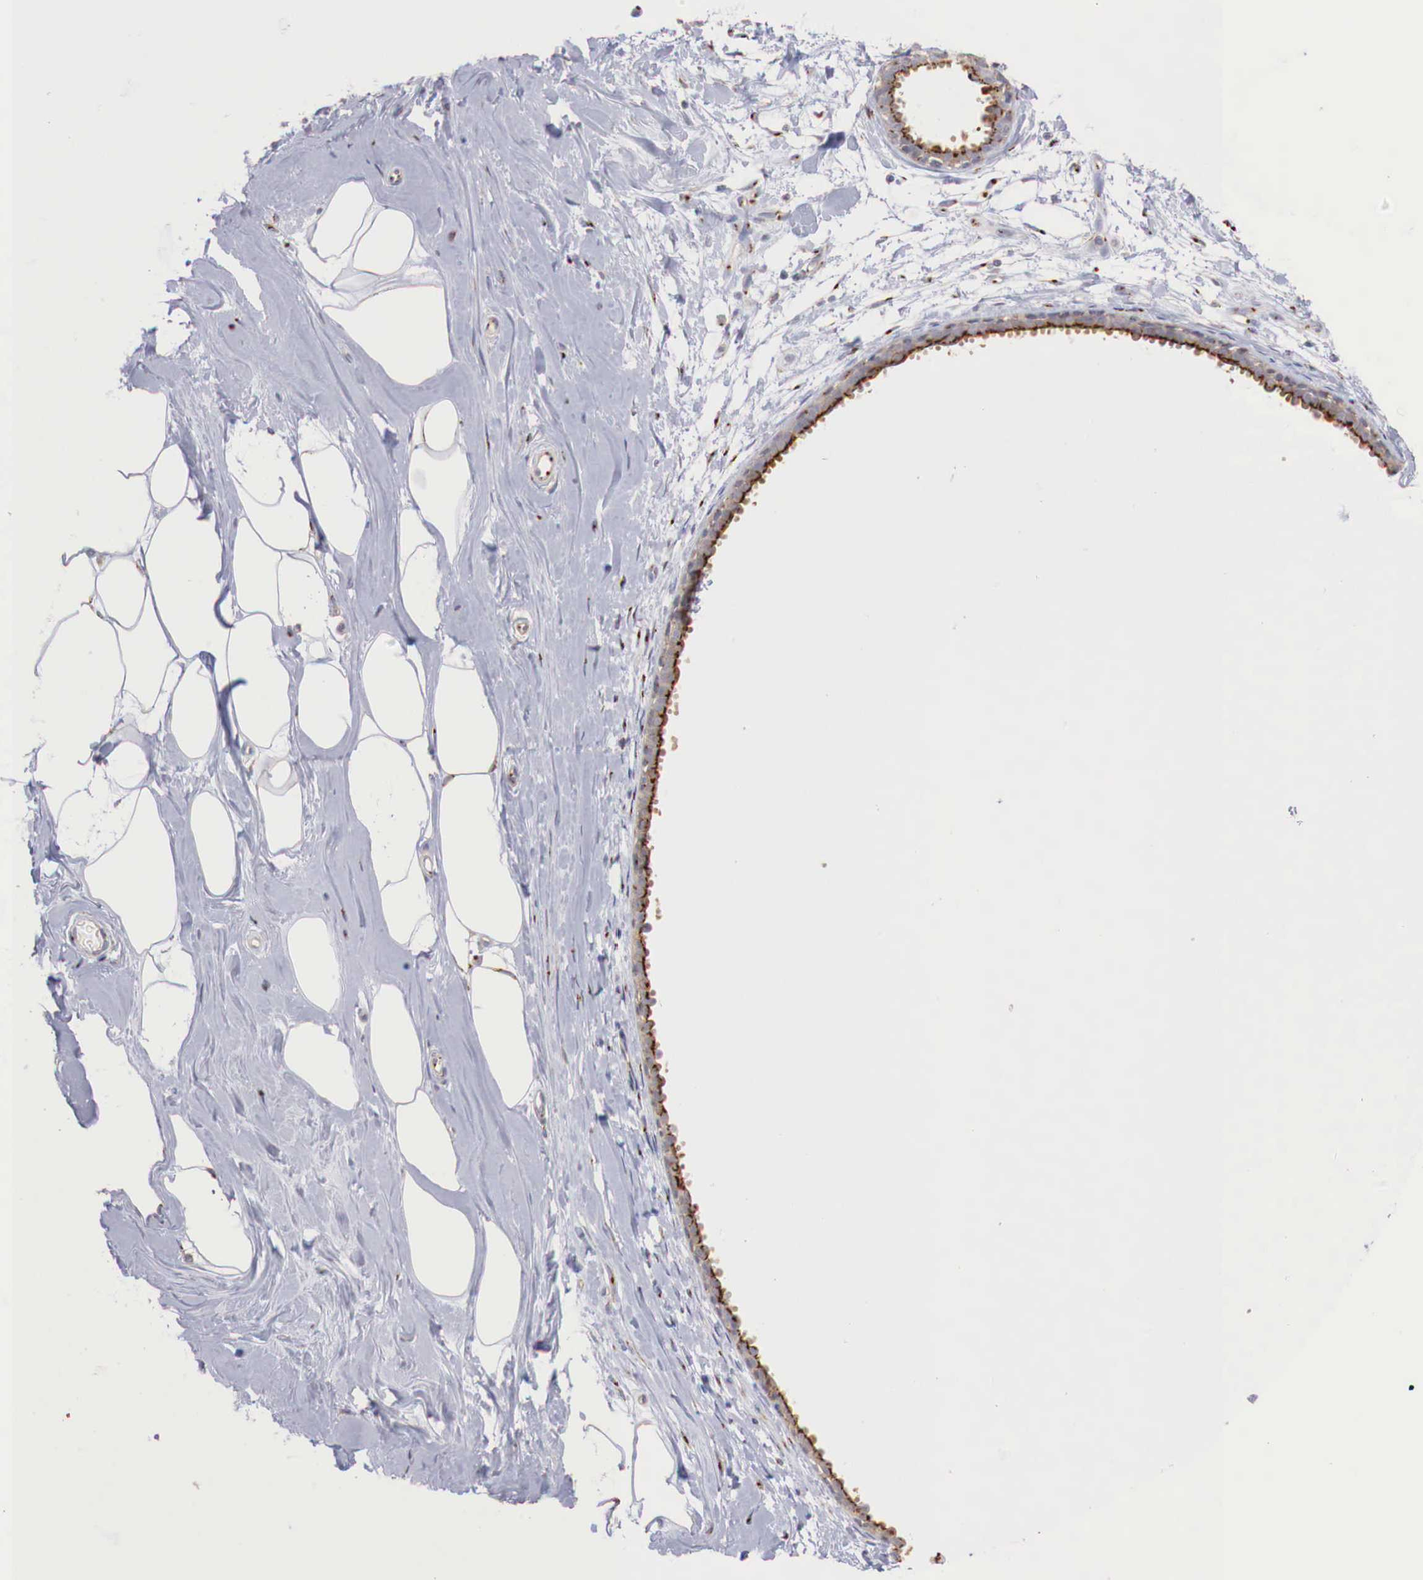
{"staining": {"intensity": "weak", "quantity": "25%-75%", "location": "cytoplasmic/membranous"}, "tissue": "breast", "cell_type": "Adipocytes", "image_type": "normal", "snomed": [{"axis": "morphology", "description": "Normal tissue, NOS"}, {"axis": "topography", "description": "Breast"}], "caption": "Protein expression analysis of unremarkable breast reveals weak cytoplasmic/membranous staining in about 25%-75% of adipocytes. (DAB IHC with brightfield microscopy, high magnification).", "gene": "SYAP1", "patient": {"sex": "female", "age": 44}}